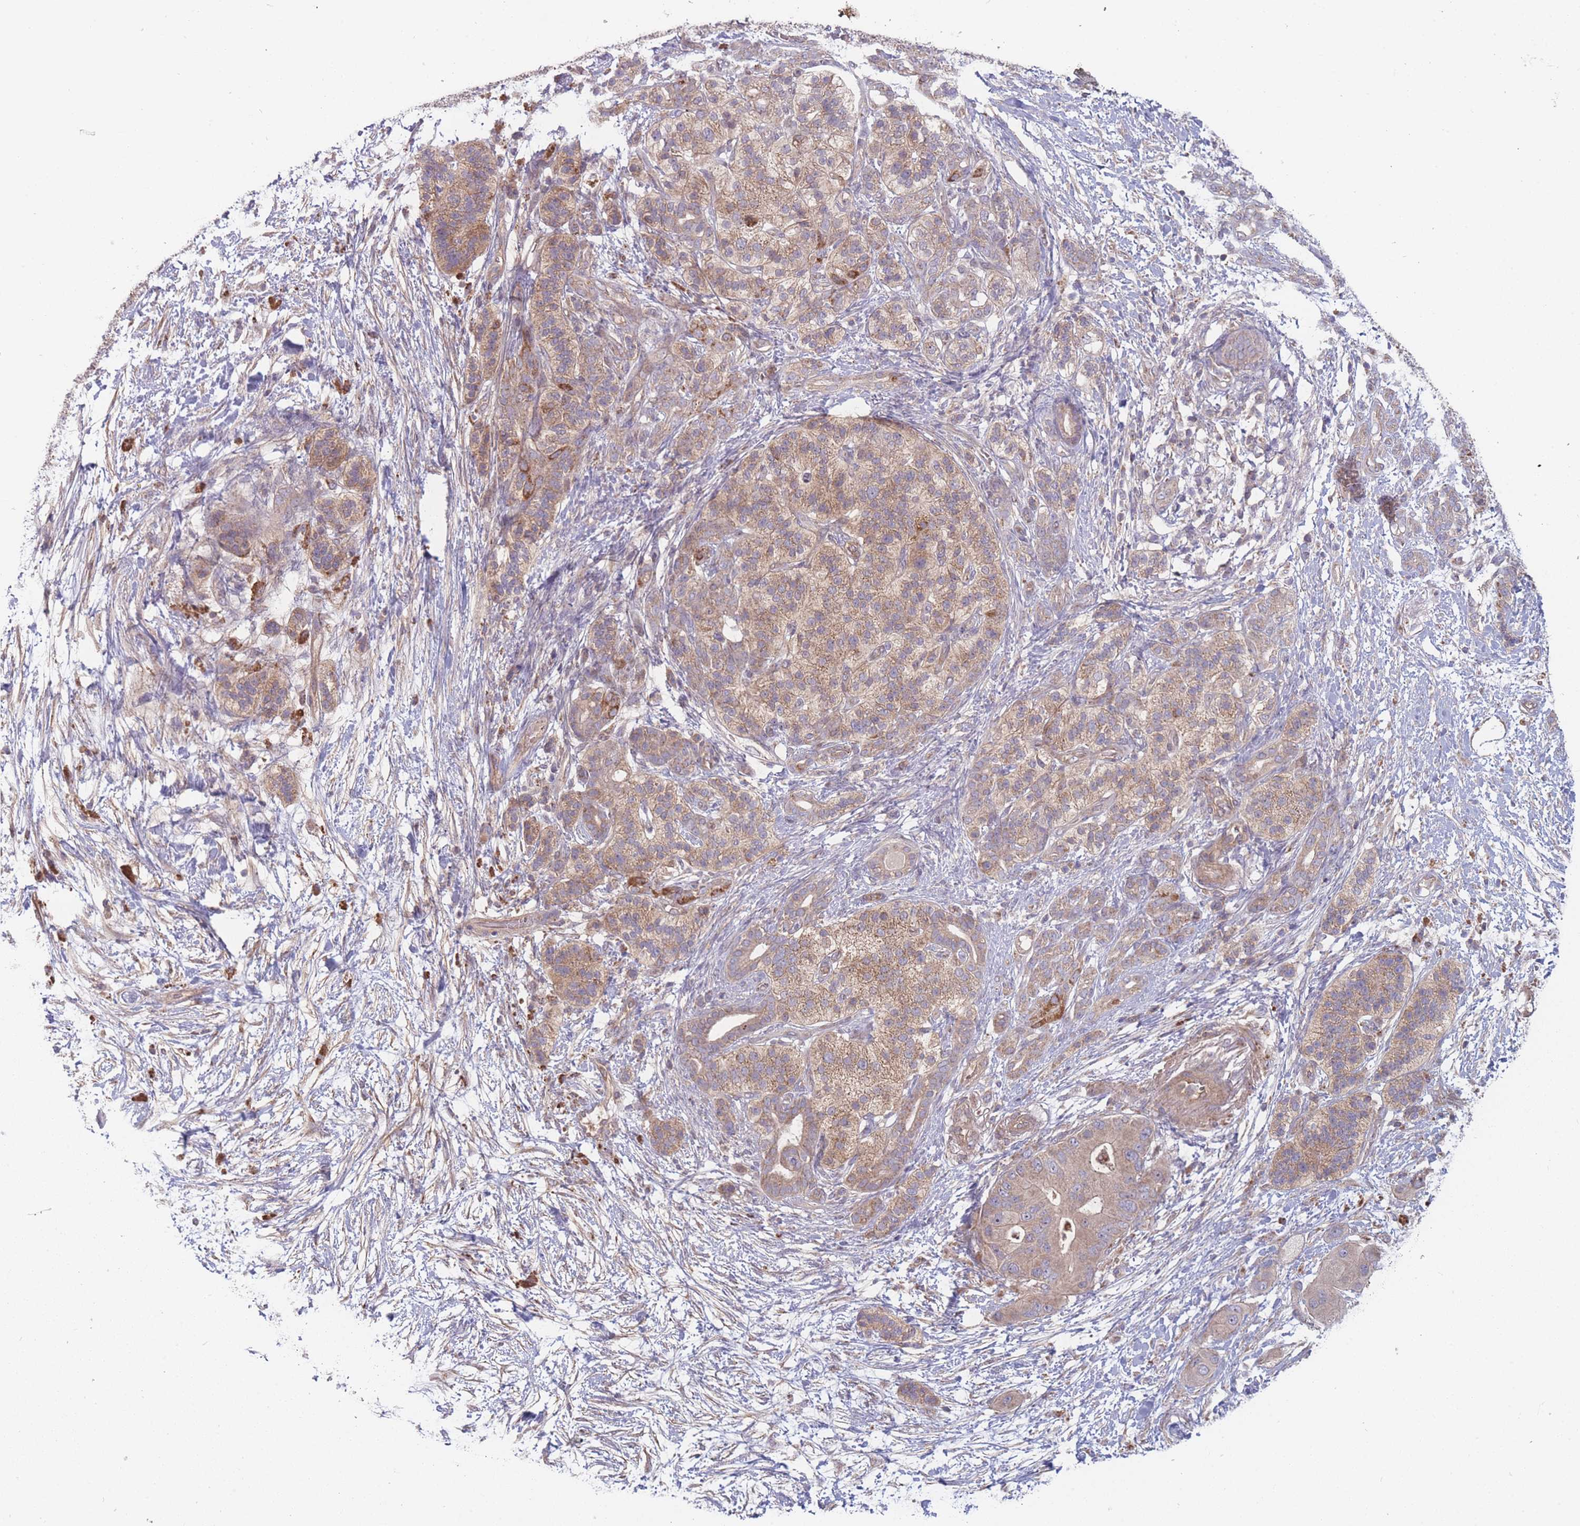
{"staining": {"intensity": "weak", "quantity": "25%-75%", "location": "cytoplasmic/membranous"}, "tissue": "pancreatic cancer", "cell_type": "Tumor cells", "image_type": "cancer", "snomed": [{"axis": "morphology", "description": "Adenocarcinoma, NOS"}, {"axis": "topography", "description": "Pancreas"}], "caption": "IHC of pancreatic cancer (adenocarcinoma) demonstrates low levels of weak cytoplasmic/membranous positivity in about 25%-75% of tumor cells.", "gene": "ATP5MG", "patient": {"sex": "male", "age": 57}}